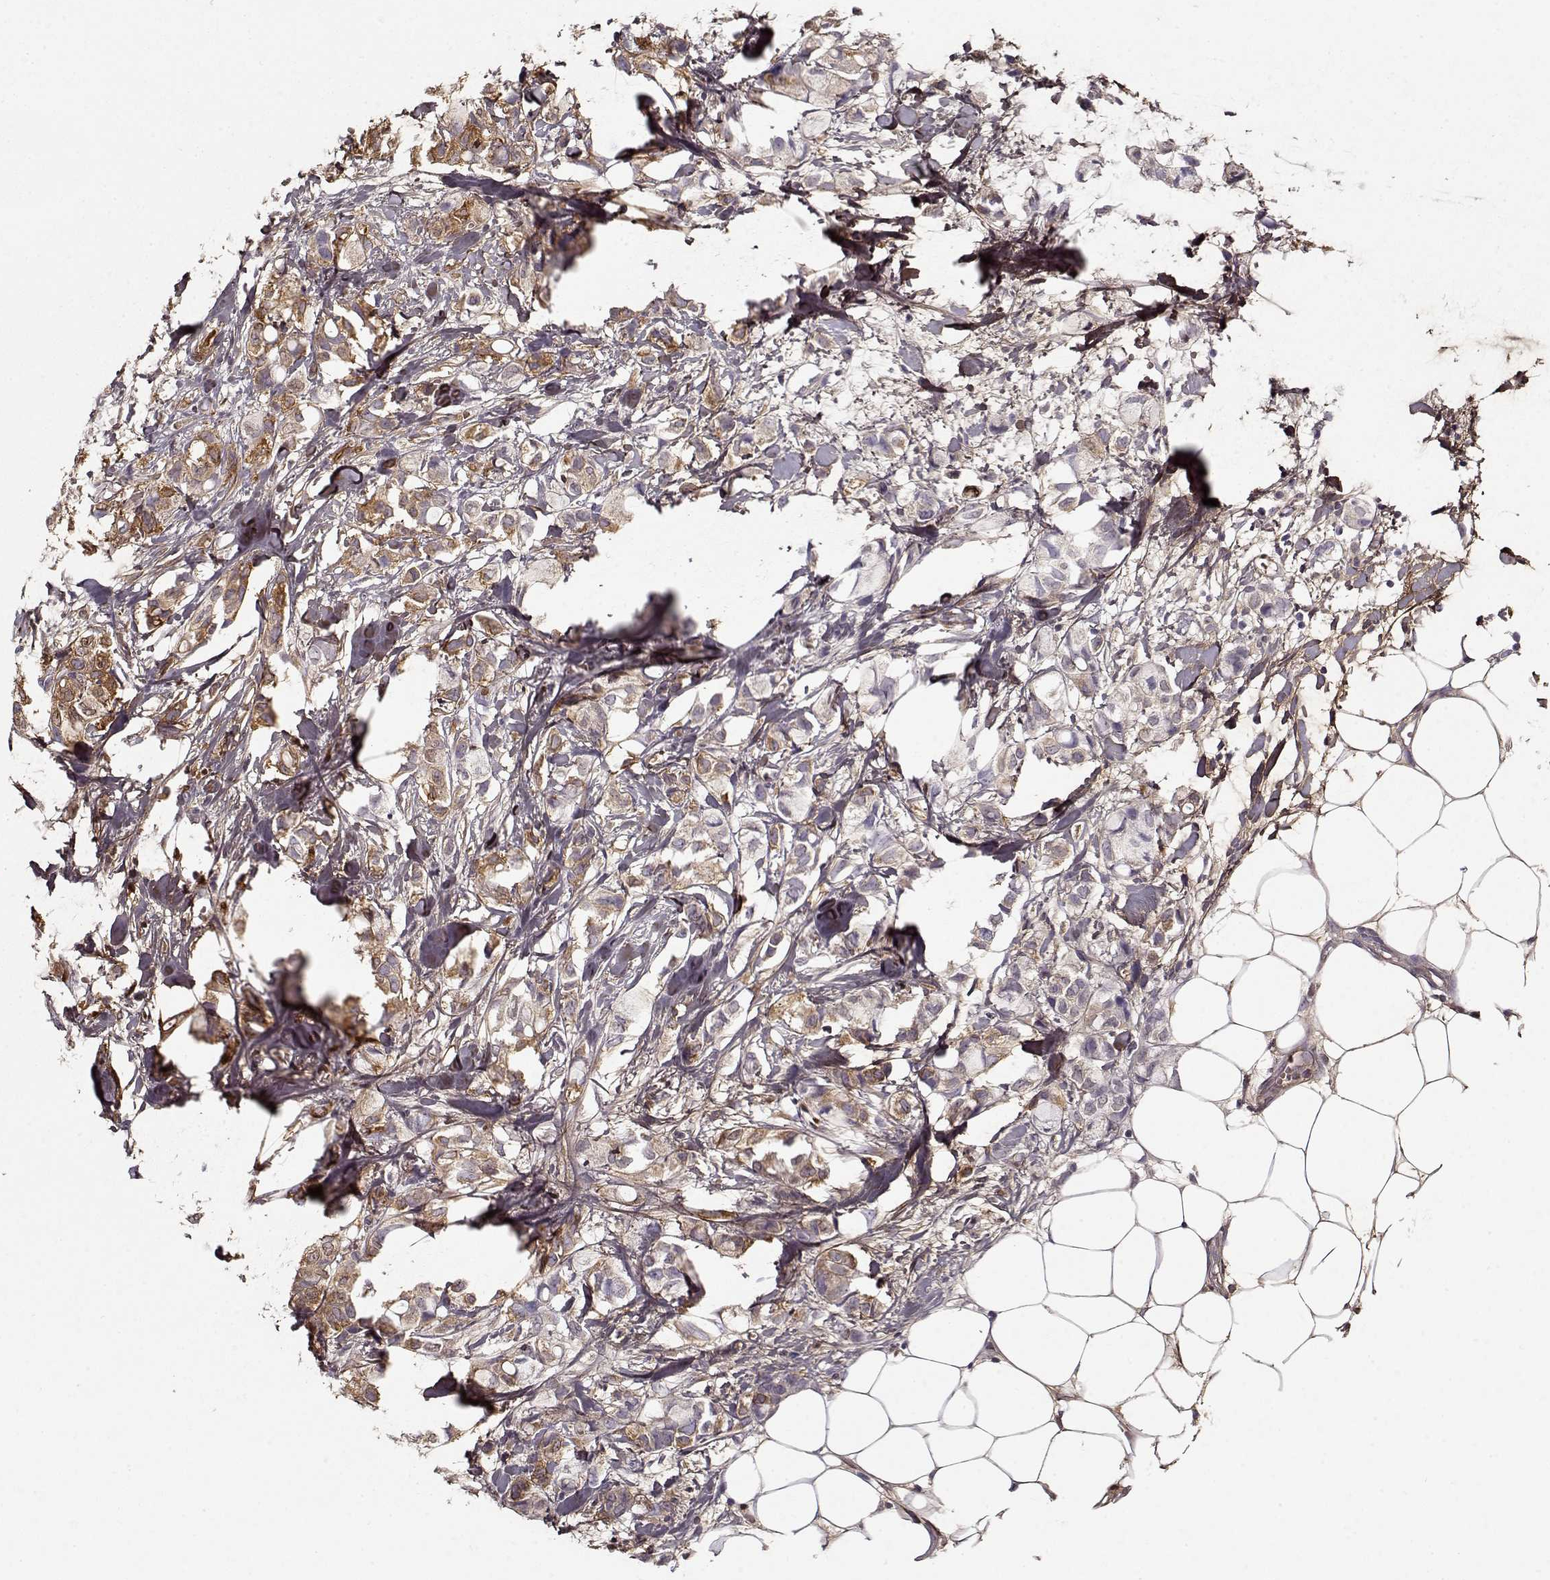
{"staining": {"intensity": "moderate", "quantity": "<25%", "location": "cytoplasmic/membranous"}, "tissue": "breast cancer", "cell_type": "Tumor cells", "image_type": "cancer", "snomed": [{"axis": "morphology", "description": "Duct carcinoma"}, {"axis": "topography", "description": "Breast"}], "caption": "A brown stain shows moderate cytoplasmic/membranous positivity of a protein in human breast invasive ductal carcinoma tumor cells. (DAB (3,3'-diaminobenzidine) = brown stain, brightfield microscopy at high magnification).", "gene": "LUM", "patient": {"sex": "female", "age": 85}}